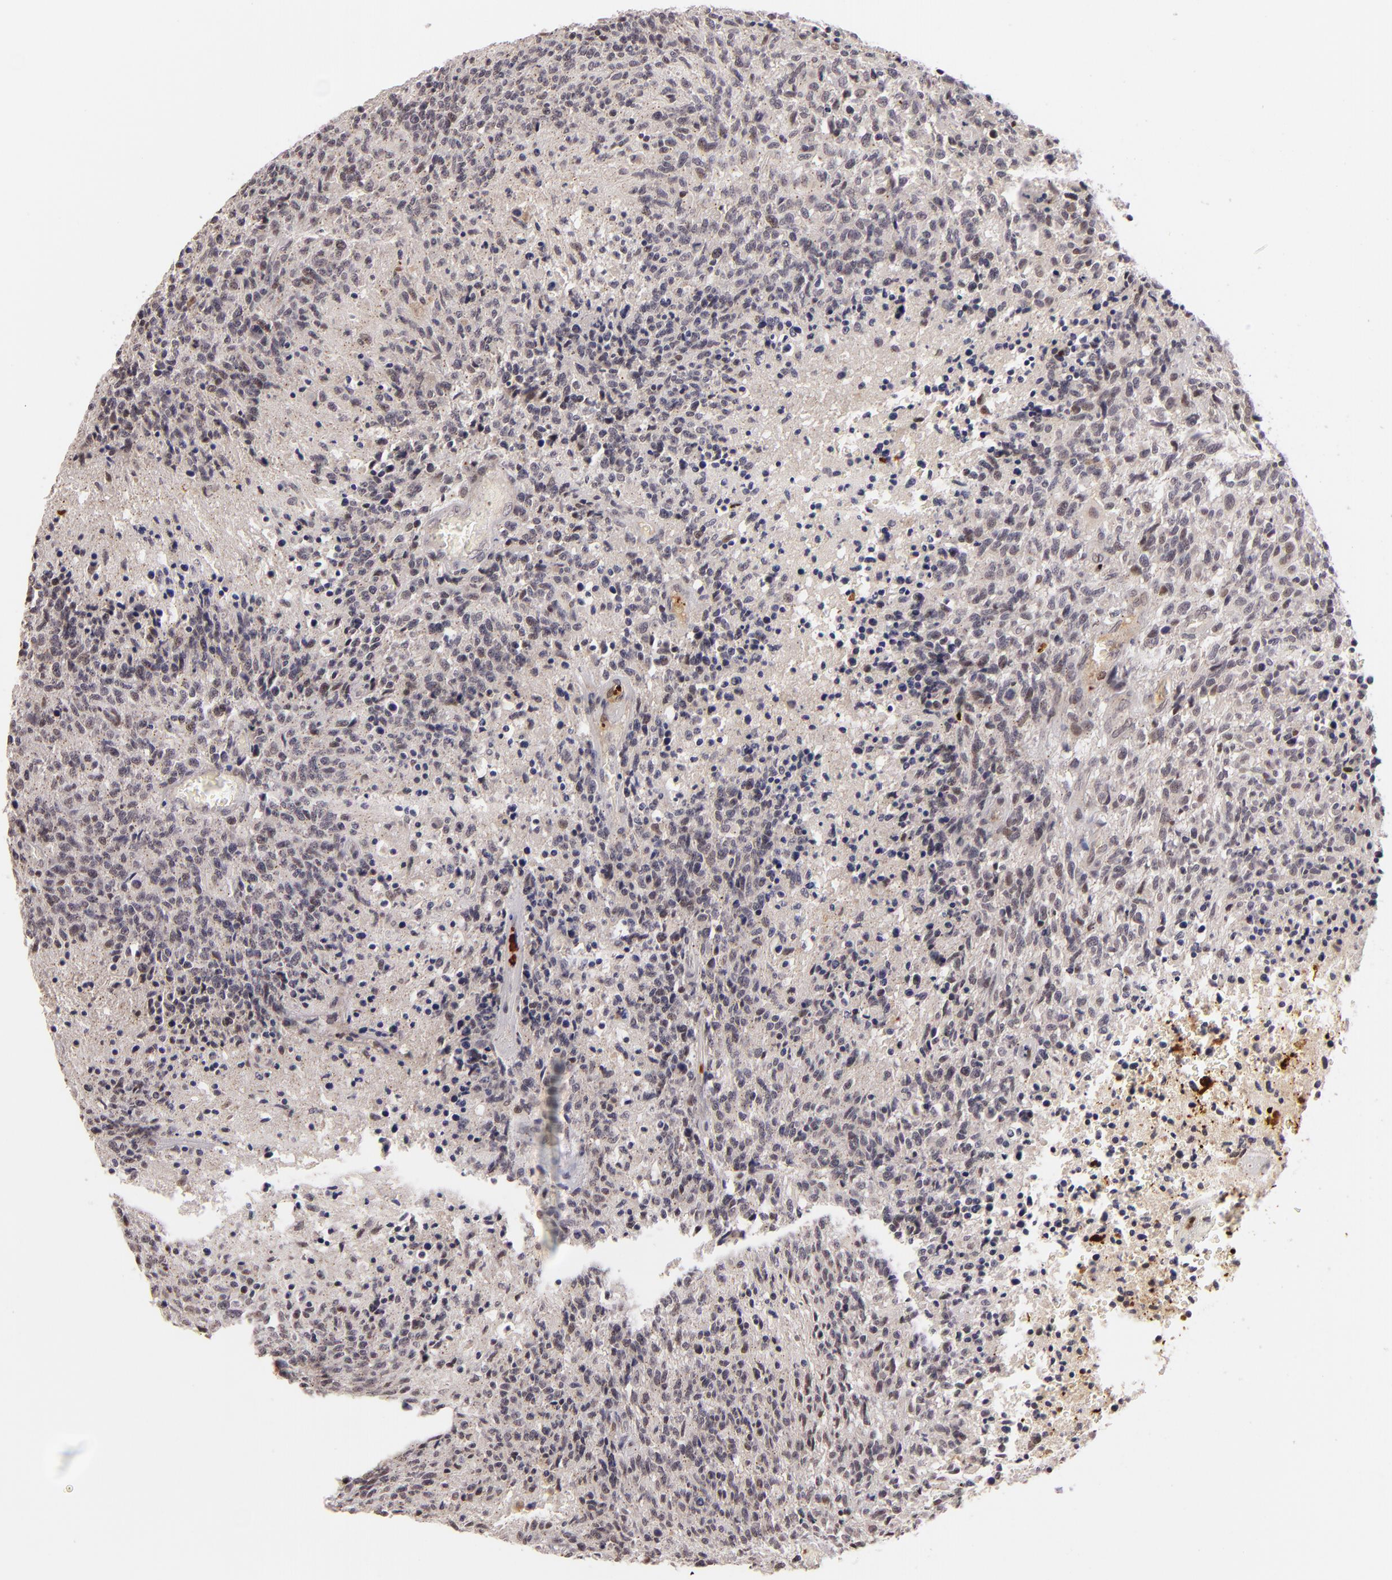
{"staining": {"intensity": "weak", "quantity": "<25%", "location": "nuclear"}, "tissue": "glioma", "cell_type": "Tumor cells", "image_type": "cancer", "snomed": [{"axis": "morphology", "description": "Glioma, malignant, High grade"}, {"axis": "topography", "description": "Brain"}], "caption": "Micrograph shows no protein expression in tumor cells of malignant glioma (high-grade) tissue.", "gene": "RXRG", "patient": {"sex": "male", "age": 36}}